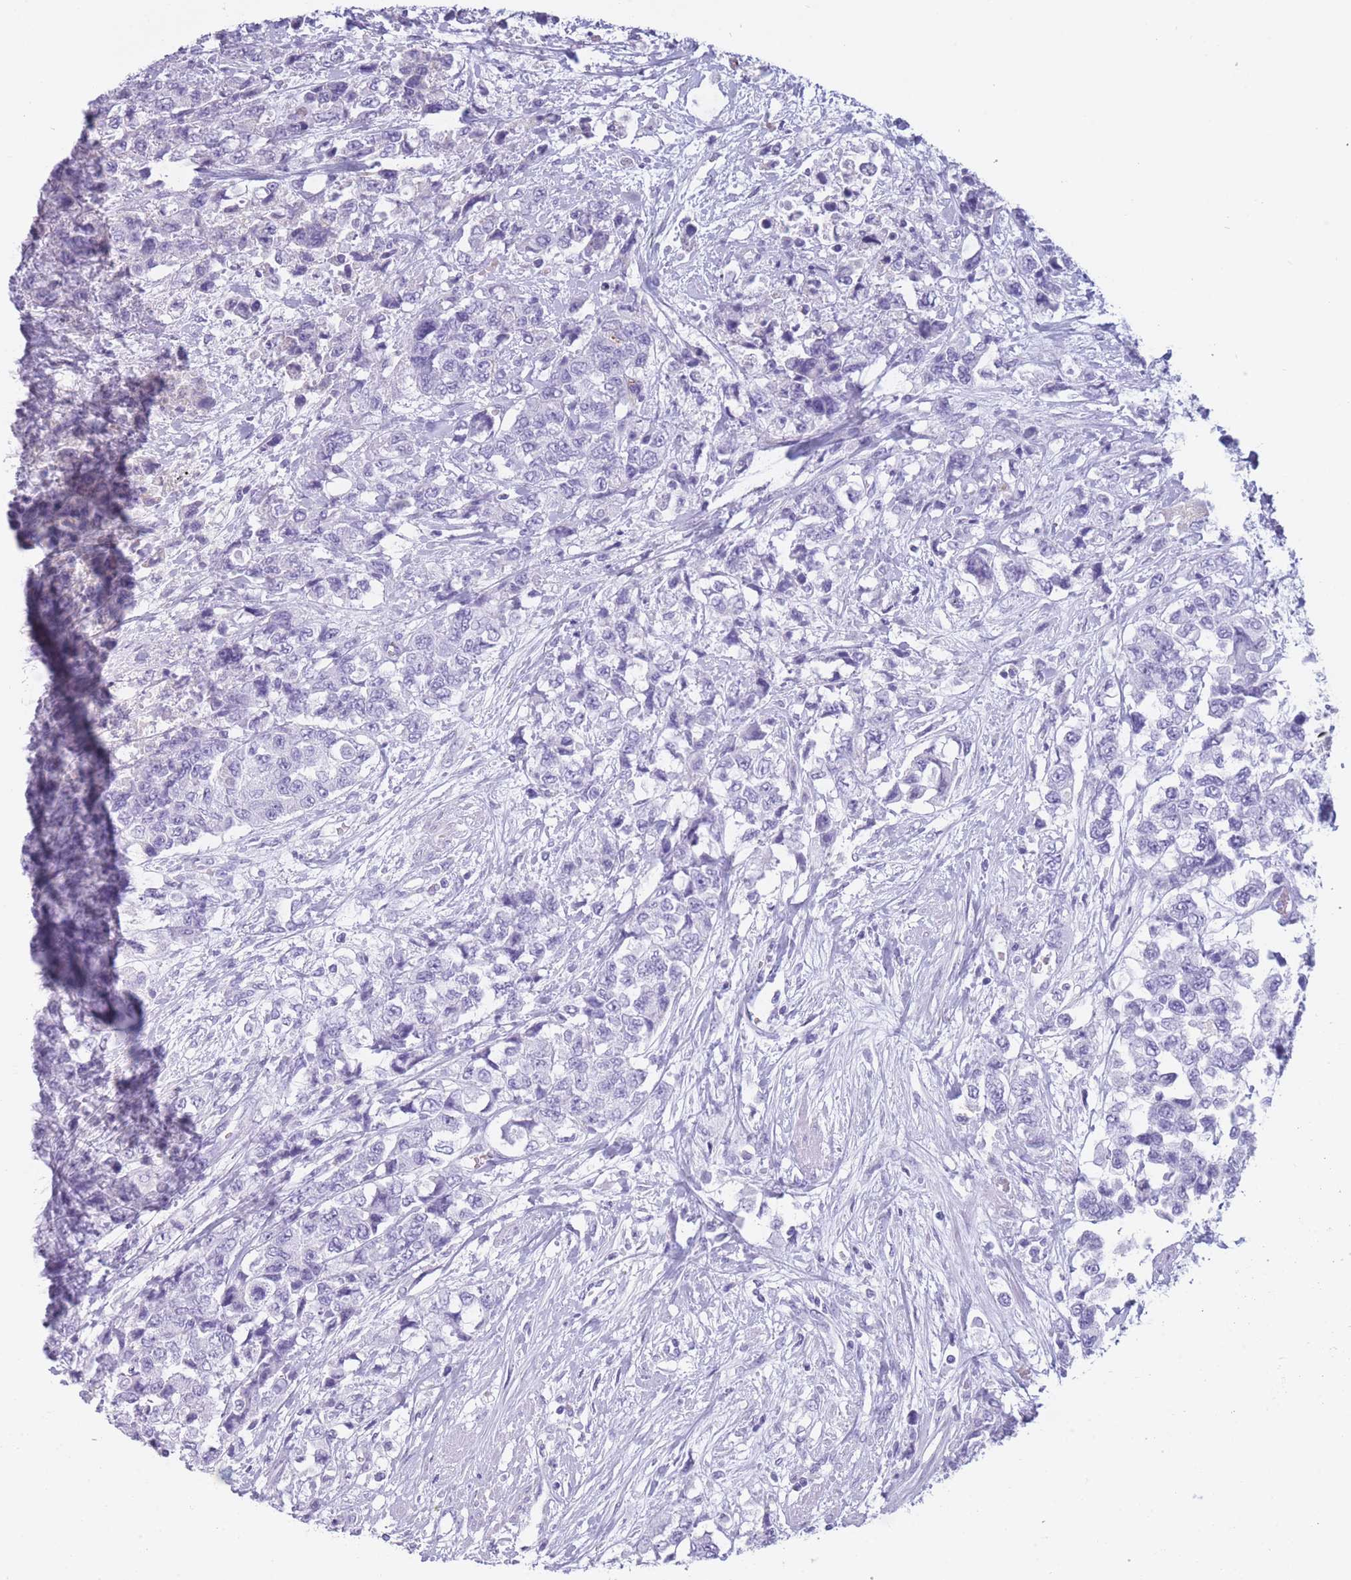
{"staining": {"intensity": "negative", "quantity": "none", "location": "none"}, "tissue": "urothelial cancer", "cell_type": "Tumor cells", "image_type": "cancer", "snomed": [{"axis": "morphology", "description": "Urothelial carcinoma, High grade"}, {"axis": "topography", "description": "Urinary bladder"}], "caption": "The image shows no staining of tumor cells in urothelial cancer.", "gene": "TNFSF11", "patient": {"sex": "female", "age": 78}}